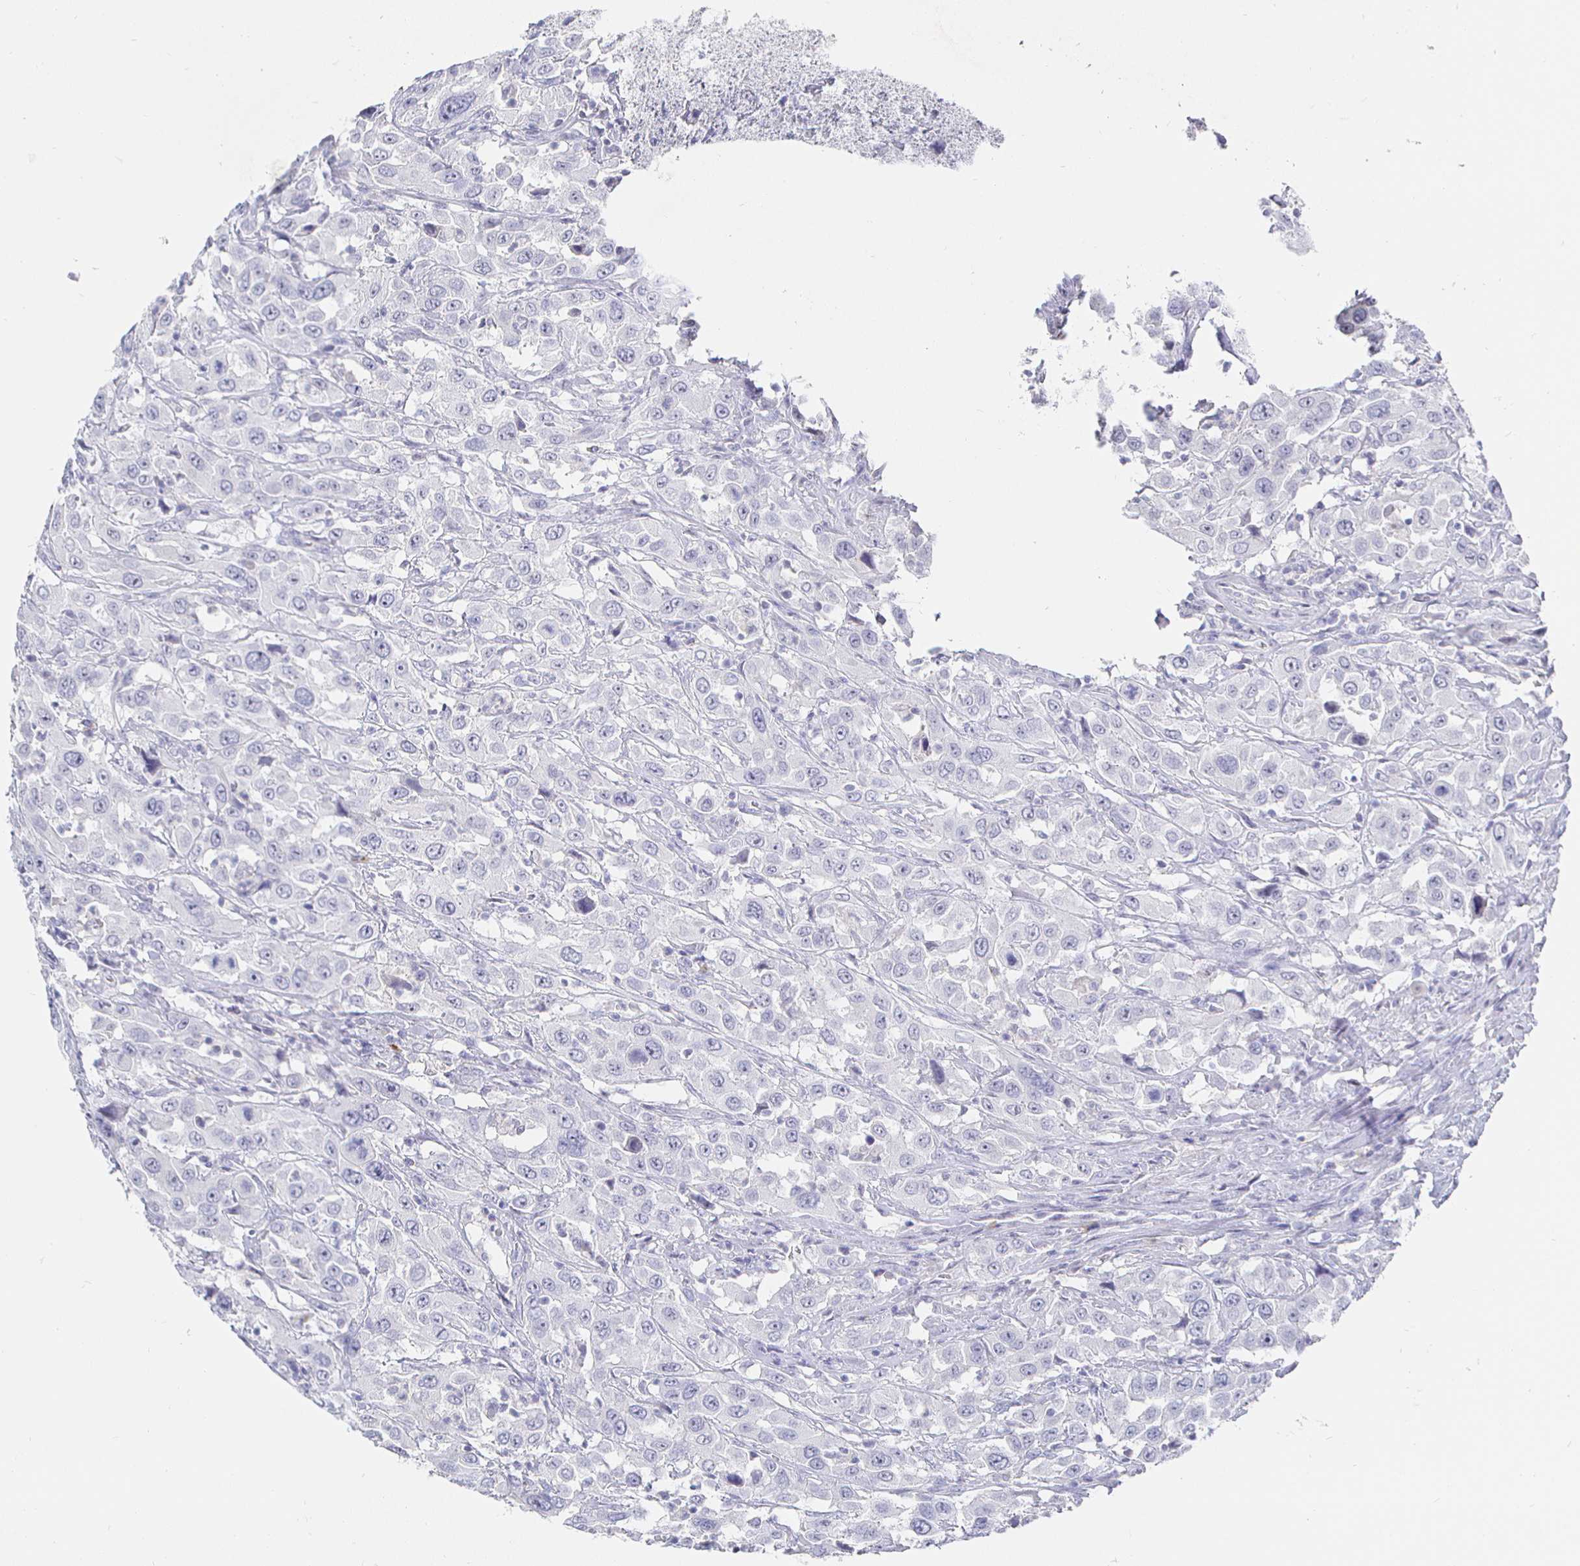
{"staining": {"intensity": "negative", "quantity": "none", "location": "none"}, "tissue": "urothelial cancer", "cell_type": "Tumor cells", "image_type": "cancer", "snomed": [{"axis": "morphology", "description": "Urothelial carcinoma, High grade"}, {"axis": "topography", "description": "Urinary bladder"}], "caption": "The image exhibits no staining of tumor cells in high-grade urothelial carcinoma.", "gene": "LRRC23", "patient": {"sex": "male", "age": 61}}